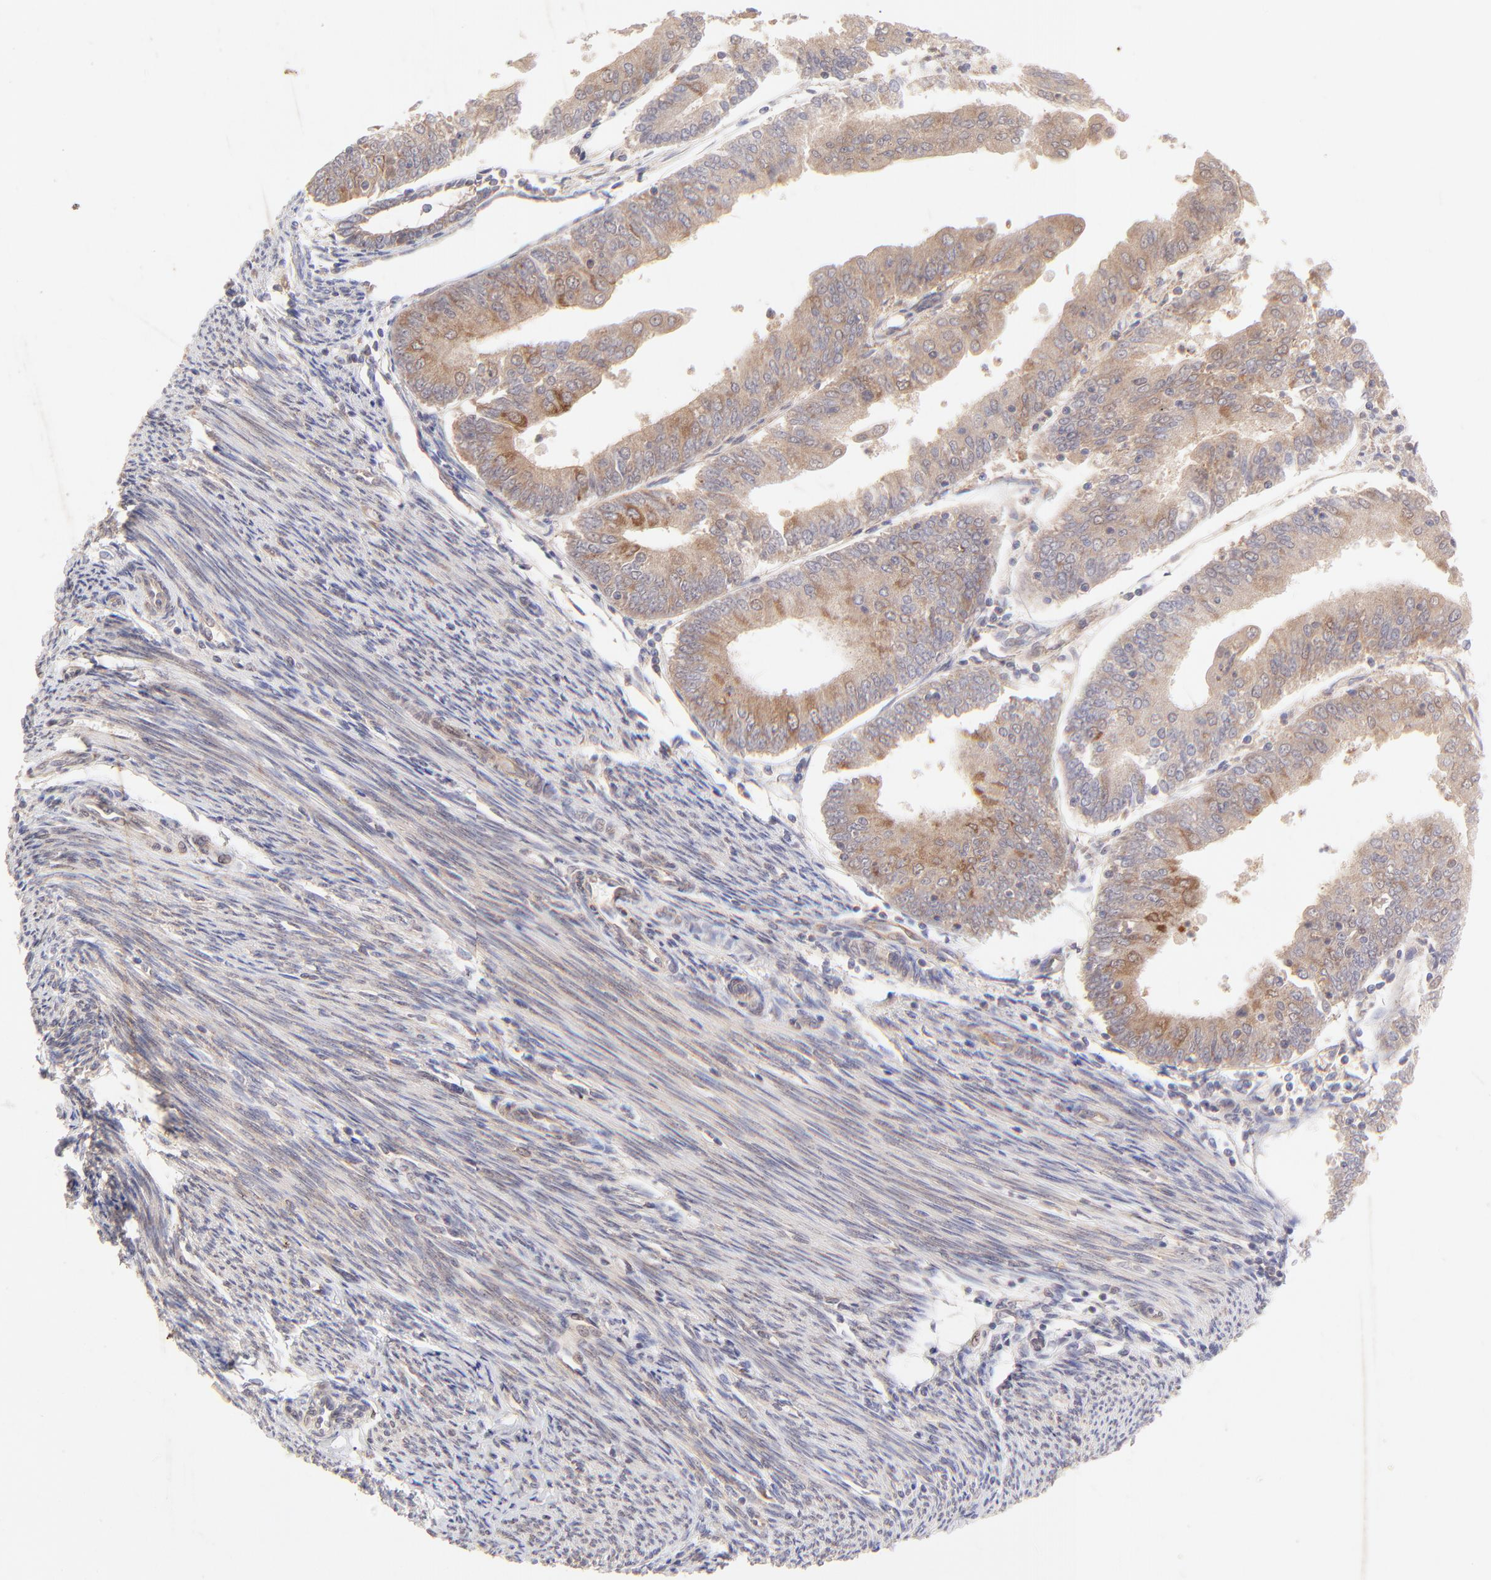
{"staining": {"intensity": "moderate", "quantity": ">75%", "location": "cytoplasmic/membranous"}, "tissue": "endometrial cancer", "cell_type": "Tumor cells", "image_type": "cancer", "snomed": [{"axis": "morphology", "description": "Adenocarcinoma, NOS"}, {"axis": "topography", "description": "Endometrium"}], "caption": "Immunohistochemistry (IHC) of human endometrial cancer displays medium levels of moderate cytoplasmic/membranous staining in about >75% of tumor cells.", "gene": "TNRC6B", "patient": {"sex": "female", "age": 79}}